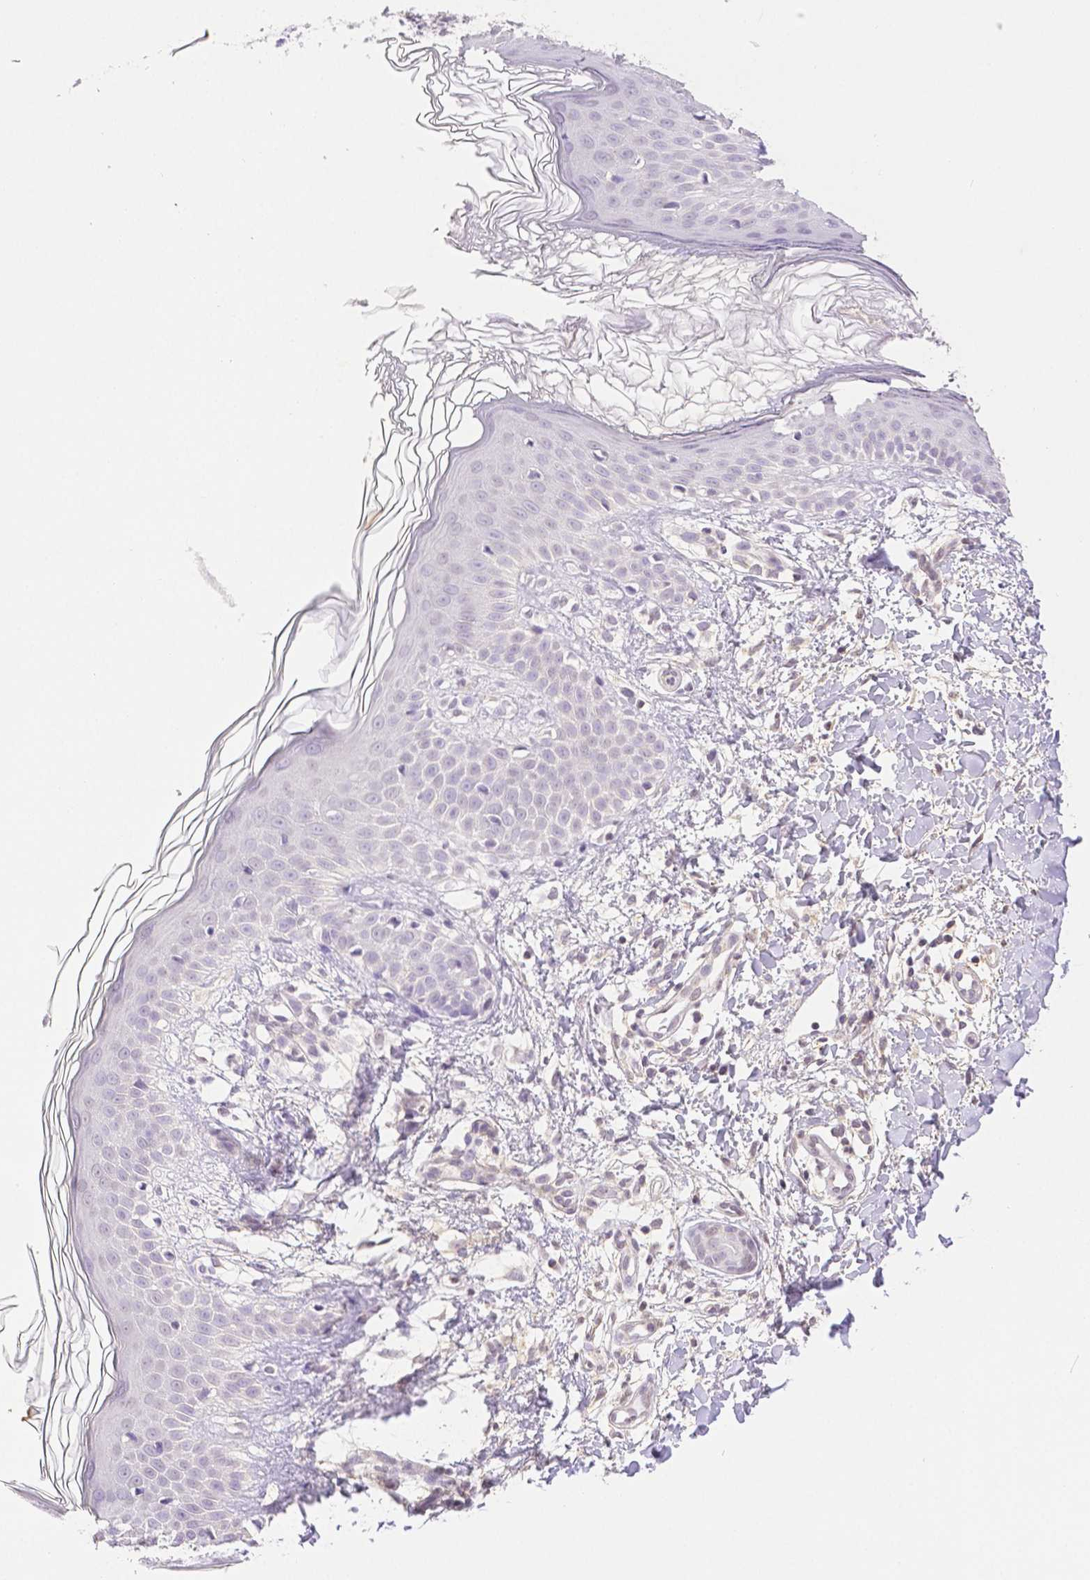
{"staining": {"intensity": "negative", "quantity": "none", "location": "none"}, "tissue": "skin cancer", "cell_type": "Tumor cells", "image_type": "cancer", "snomed": [{"axis": "morphology", "description": "Basal cell carcinoma"}, {"axis": "topography", "description": "Skin"}], "caption": "A photomicrograph of skin cancer (basal cell carcinoma) stained for a protein reveals no brown staining in tumor cells.", "gene": "THY1", "patient": {"sex": "female", "age": 51}}